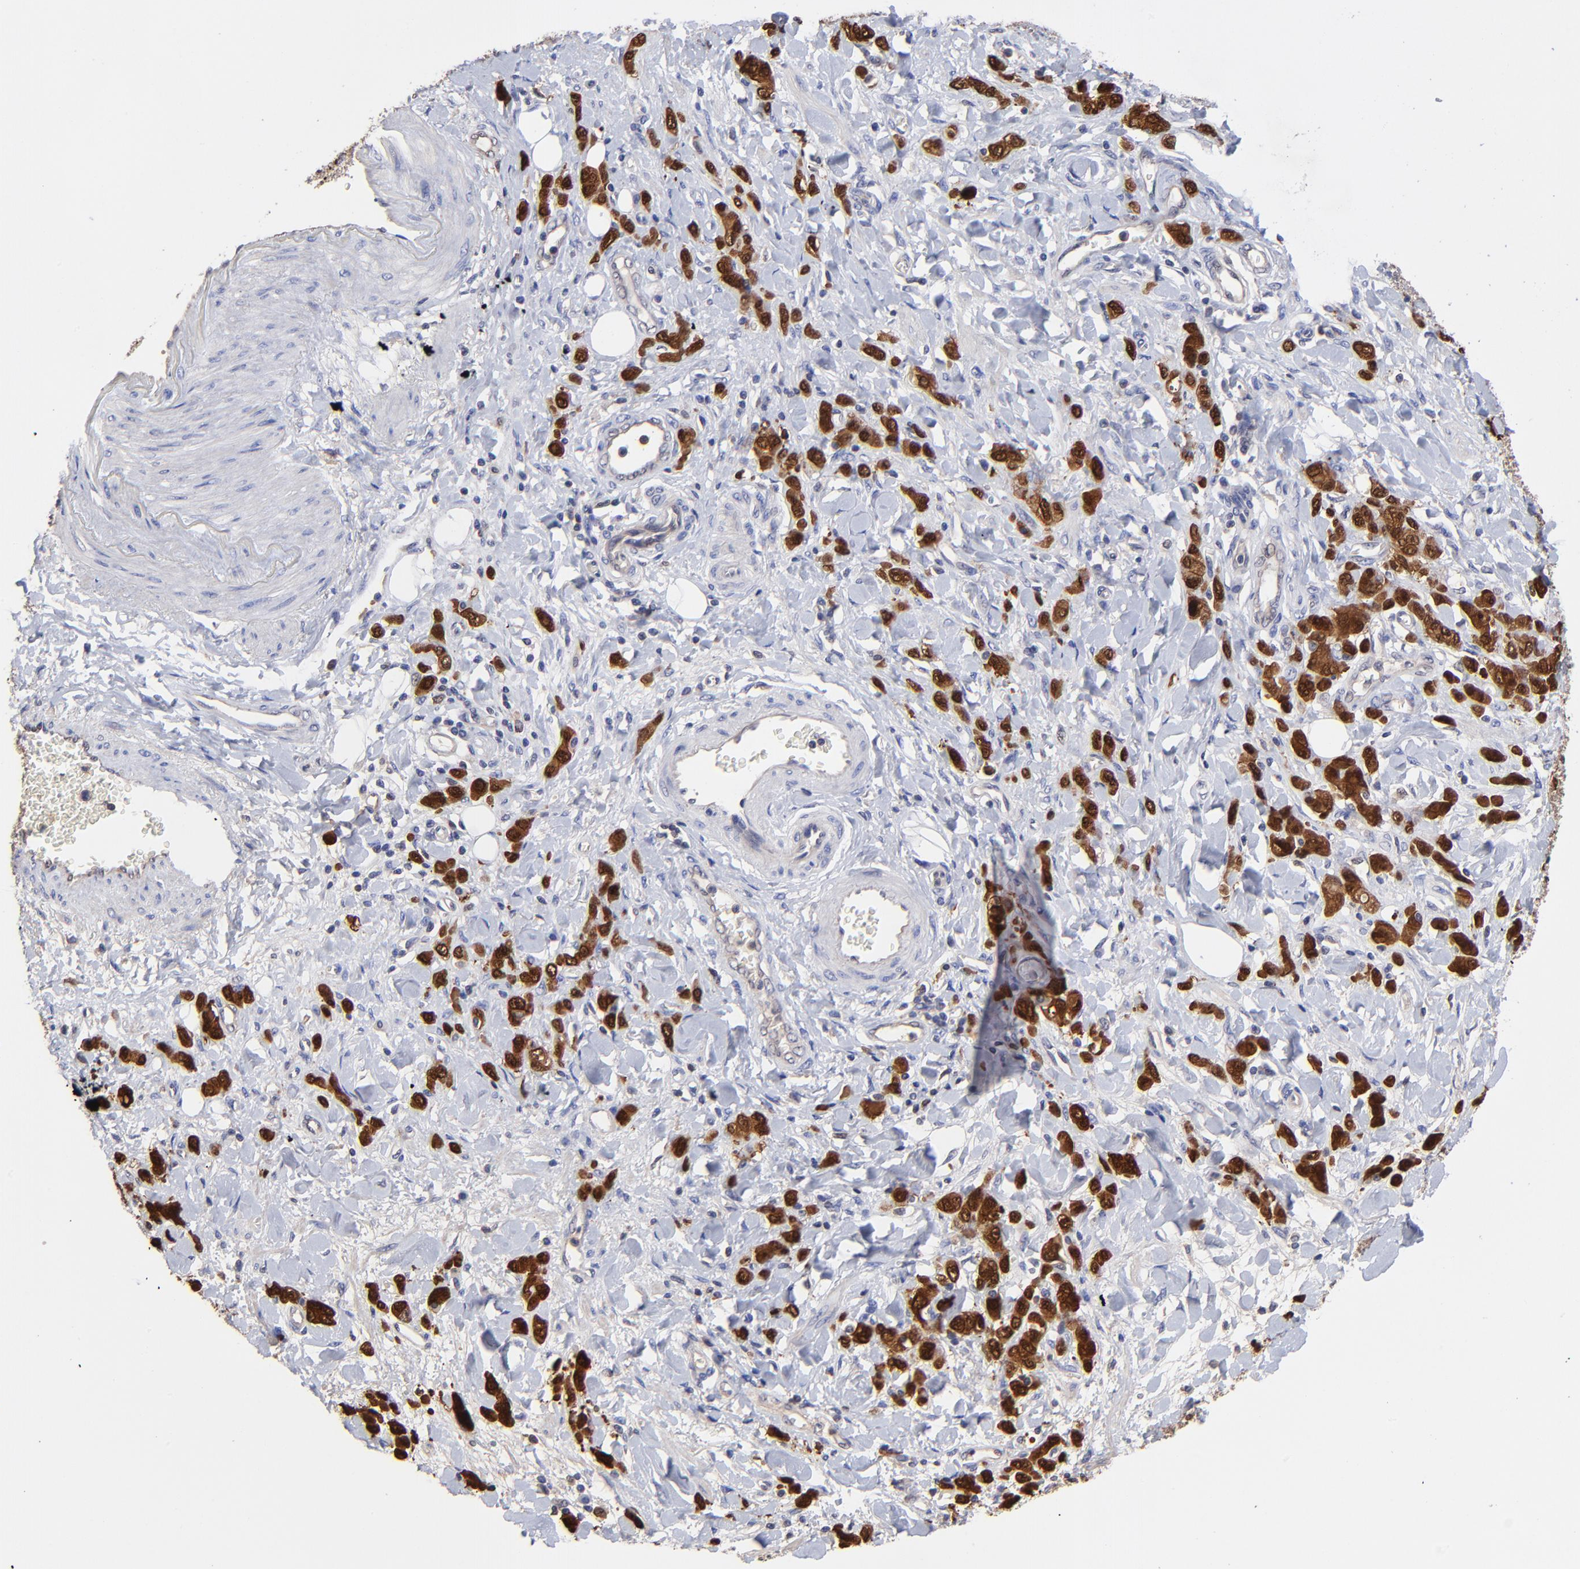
{"staining": {"intensity": "strong", "quantity": ">75%", "location": "cytoplasmic/membranous,nuclear"}, "tissue": "stomach cancer", "cell_type": "Tumor cells", "image_type": "cancer", "snomed": [{"axis": "morphology", "description": "Normal tissue, NOS"}, {"axis": "morphology", "description": "Adenocarcinoma, NOS"}, {"axis": "topography", "description": "Stomach"}], "caption": "Adenocarcinoma (stomach) stained for a protein (brown) demonstrates strong cytoplasmic/membranous and nuclear positive staining in approximately >75% of tumor cells.", "gene": "DCTPP1", "patient": {"sex": "male", "age": 82}}